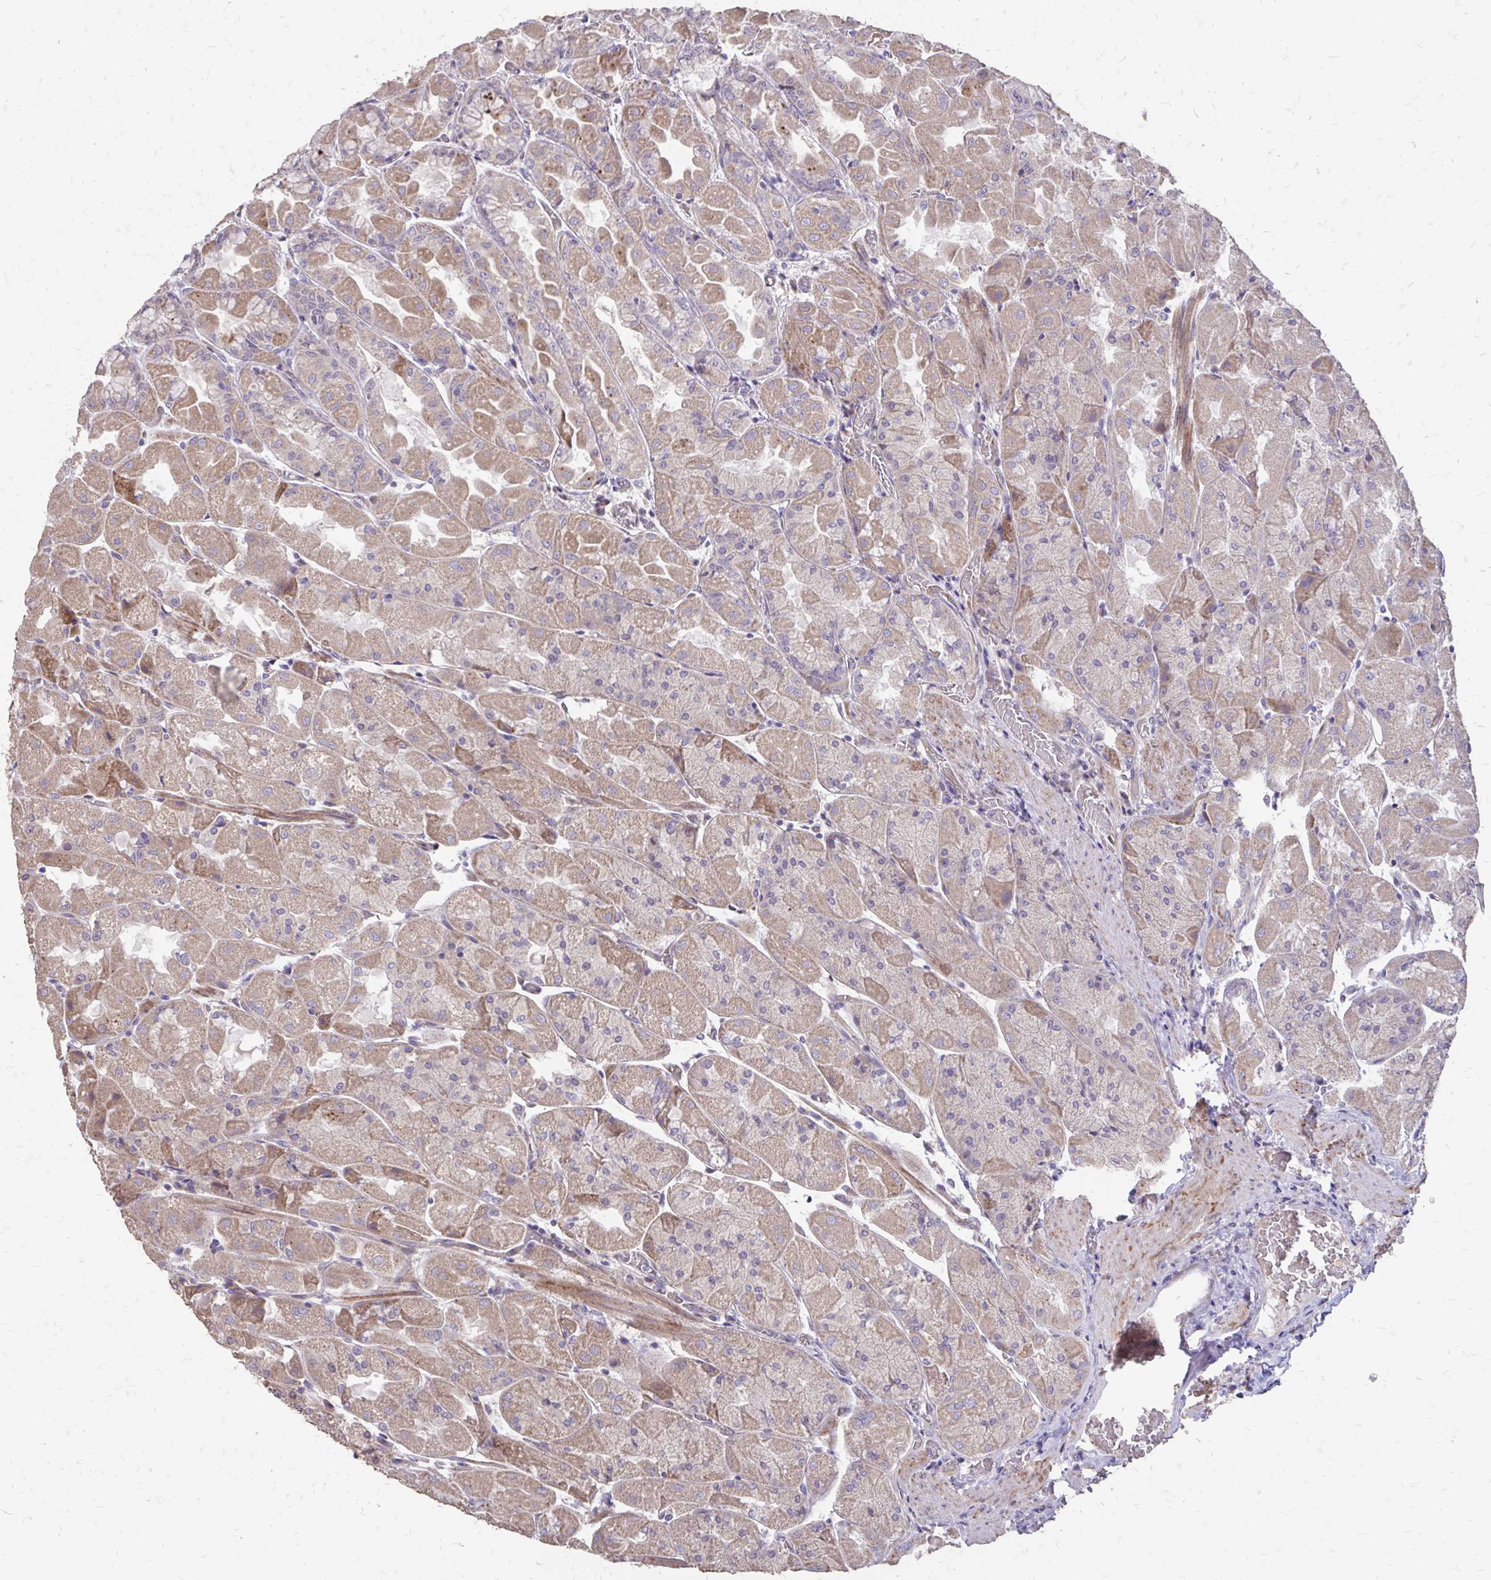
{"staining": {"intensity": "weak", "quantity": ">75%", "location": "cytoplasmic/membranous"}, "tissue": "stomach", "cell_type": "Glandular cells", "image_type": "normal", "snomed": [{"axis": "morphology", "description": "Normal tissue, NOS"}, {"axis": "topography", "description": "Stomach"}], "caption": "Immunohistochemical staining of unremarkable stomach reveals >75% levels of weak cytoplasmic/membranous protein positivity in about >75% of glandular cells. (brown staining indicates protein expression, while blue staining denotes nuclei).", "gene": "MYORG", "patient": {"sex": "female", "age": 61}}